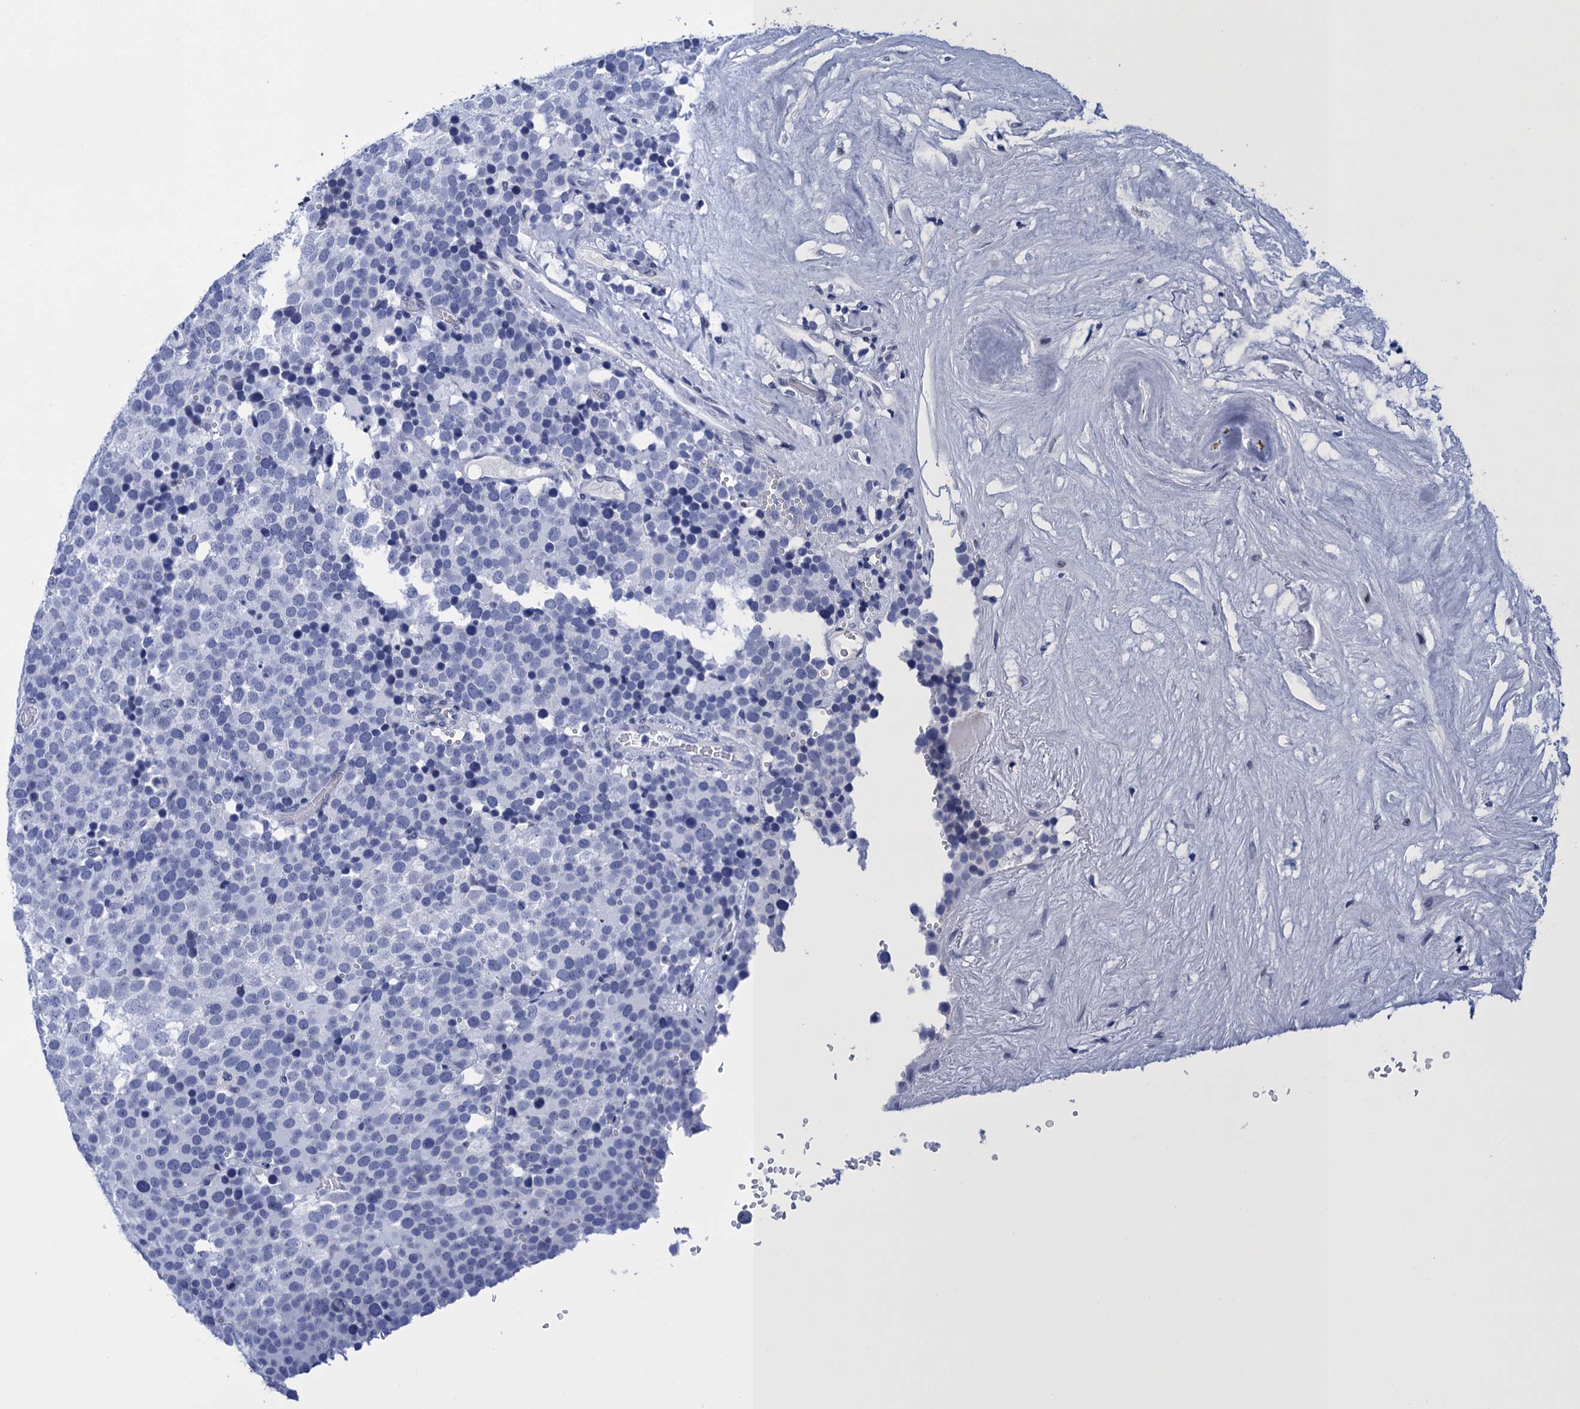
{"staining": {"intensity": "negative", "quantity": "none", "location": "none"}, "tissue": "testis cancer", "cell_type": "Tumor cells", "image_type": "cancer", "snomed": [{"axis": "morphology", "description": "Seminoma, NOS"}, {"axis": "topography", "description": "Testis"}], "caption": "Testis cancer was stained to show a protein in brown. There is no significant staining in tumor cells.", "gene": "METTL25", "patient": {"sex": "male", "age": 71}}